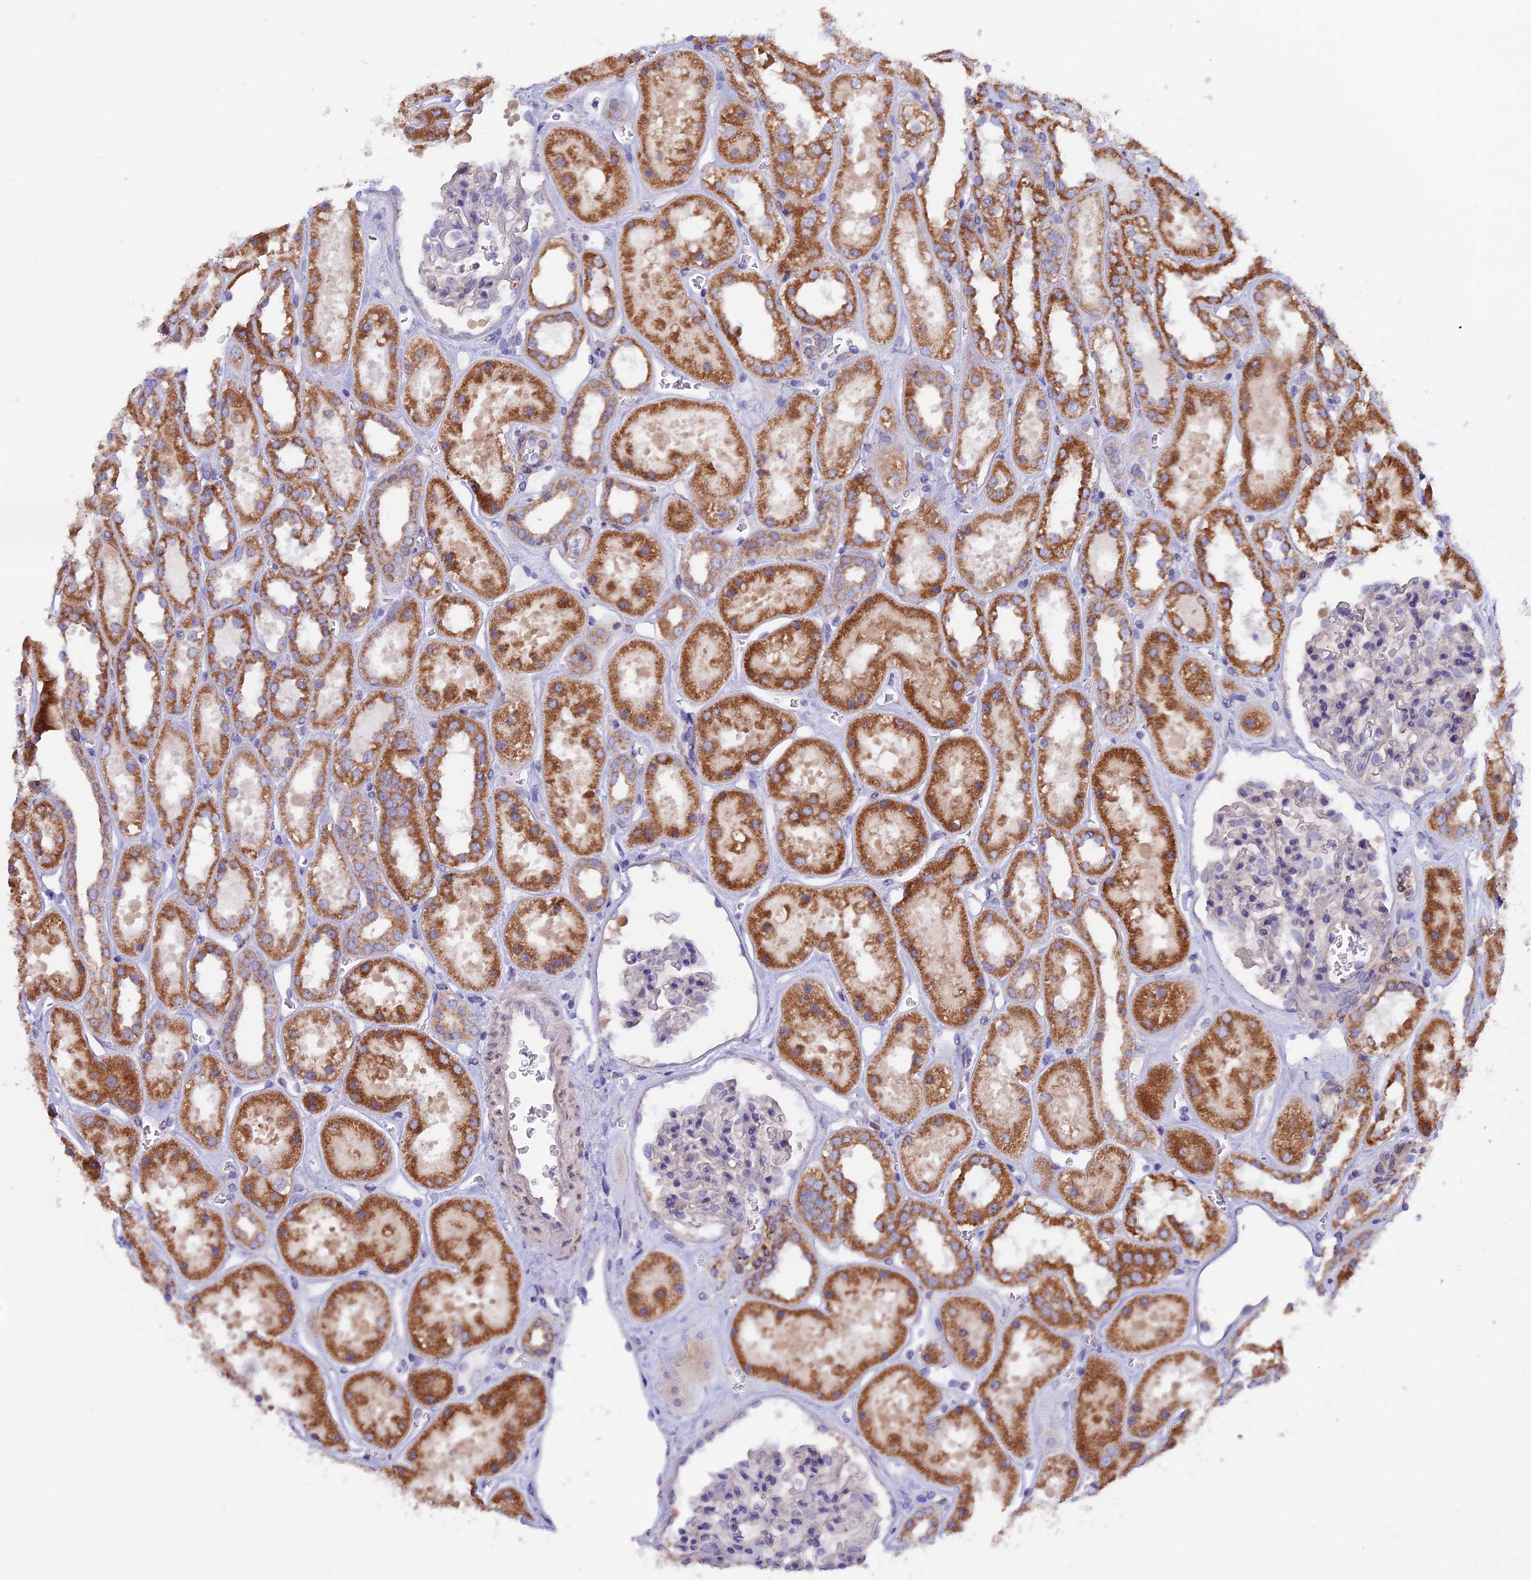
{"staining": {"intensity": "weak", "quantity": "<25%", "location": "cytoplasmic/membranous"}, "tissue": "kidney", "cell_type": "Cells in glomeruli", "image_type": "normal", "snomed": [{"axis": "morphology", "description": "Normal tissue, NOS"}, {"axis": "topography", "description": "Kidney"}], "caption": "Kidney stained for a protein using IHC shows no staining cells in glomeruli.", "gene": "ETFDH", "patient": {"sex": "female", "age": 41}}